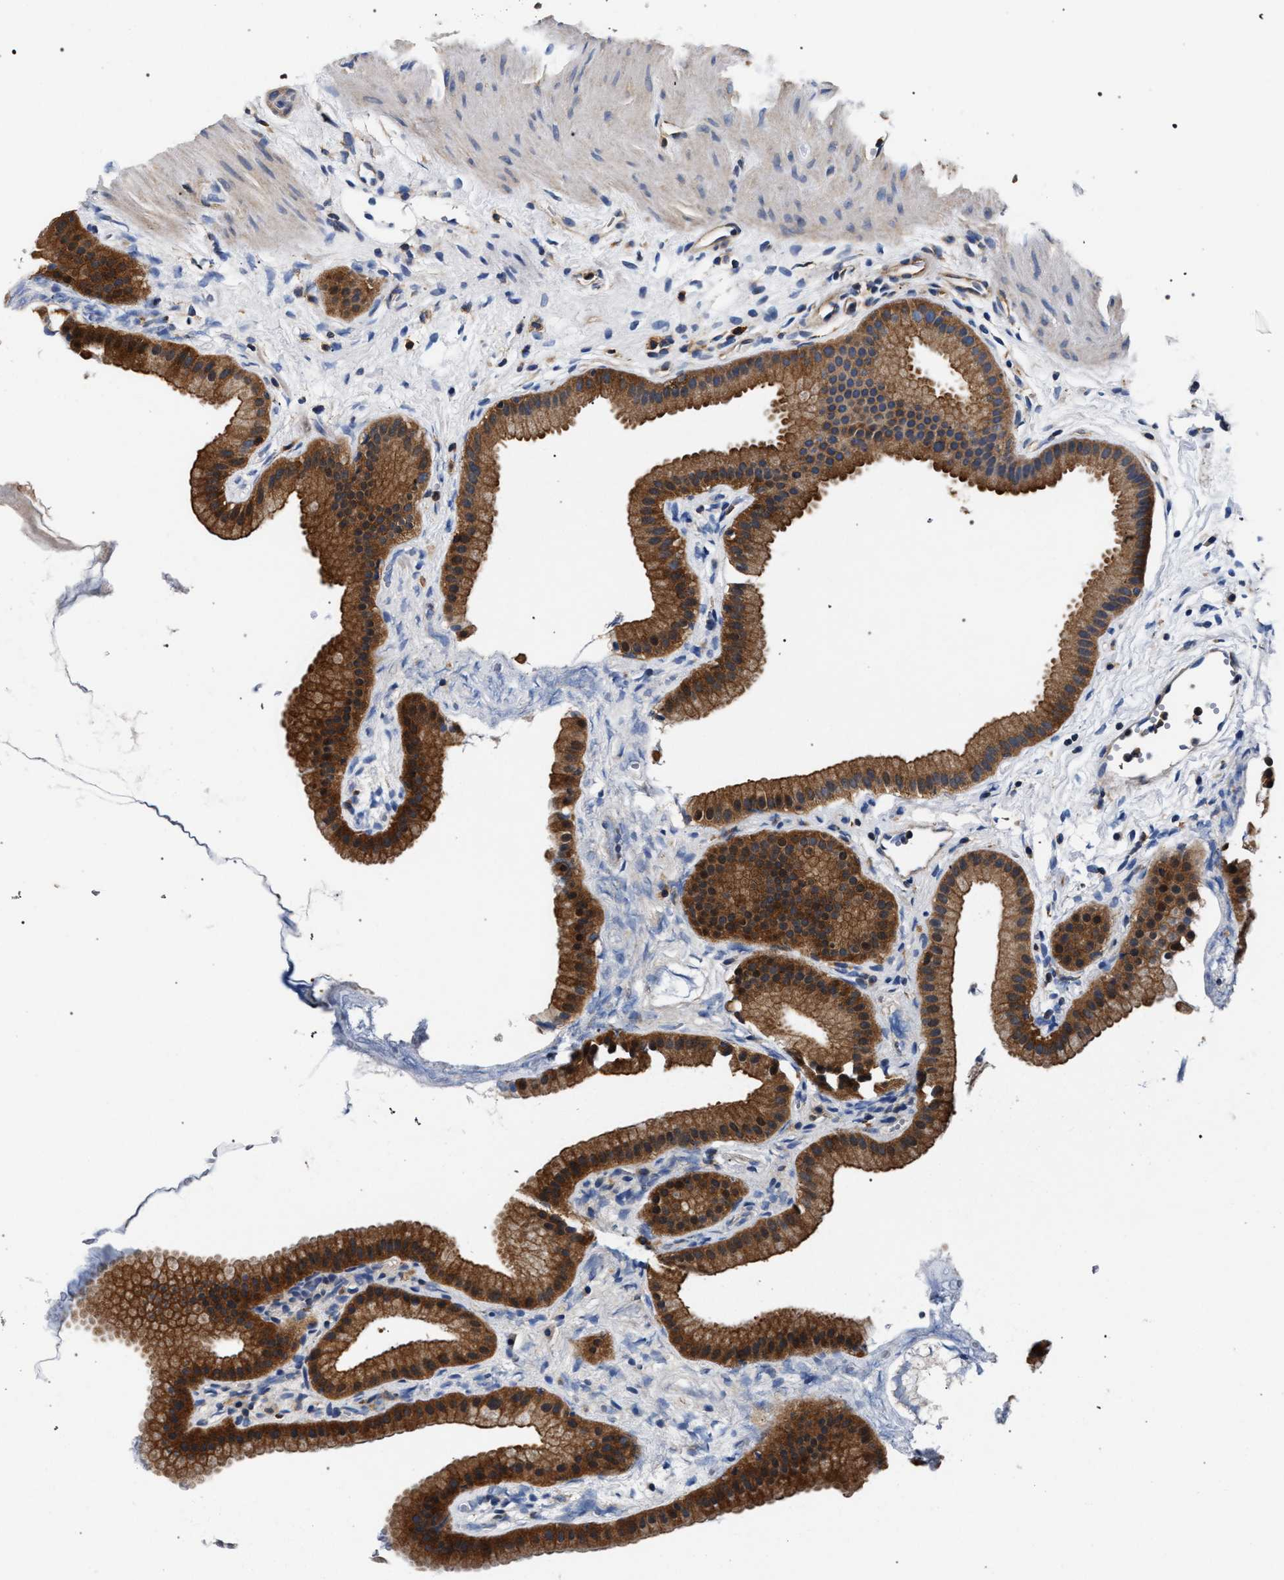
{"staining": {"intensity": "strong", "quantity": ">75%", "location": "cytoplasmic/membranous"}, "tissue": "gallbladder", "cell_type": "Glandular cells", "image_type": "normal", "snomed": [{"axis": "morphology", "description": "Normal tissue, NOS"}, {"axis": "topography", "description": "Gallbladder"}], "caption": "Glandular cells reveal strong cytoplasmic/membranous staining in approximately >75% of cells in normal gallbladder. The protein is stained brown, and the nuclei are stained in blue (DAB (3,3'-diaminobenzidine) IHC with brightfield microscopy, high magnification).", "gene": "LASP1", "patient": {"sex": "female", "age": 64}}